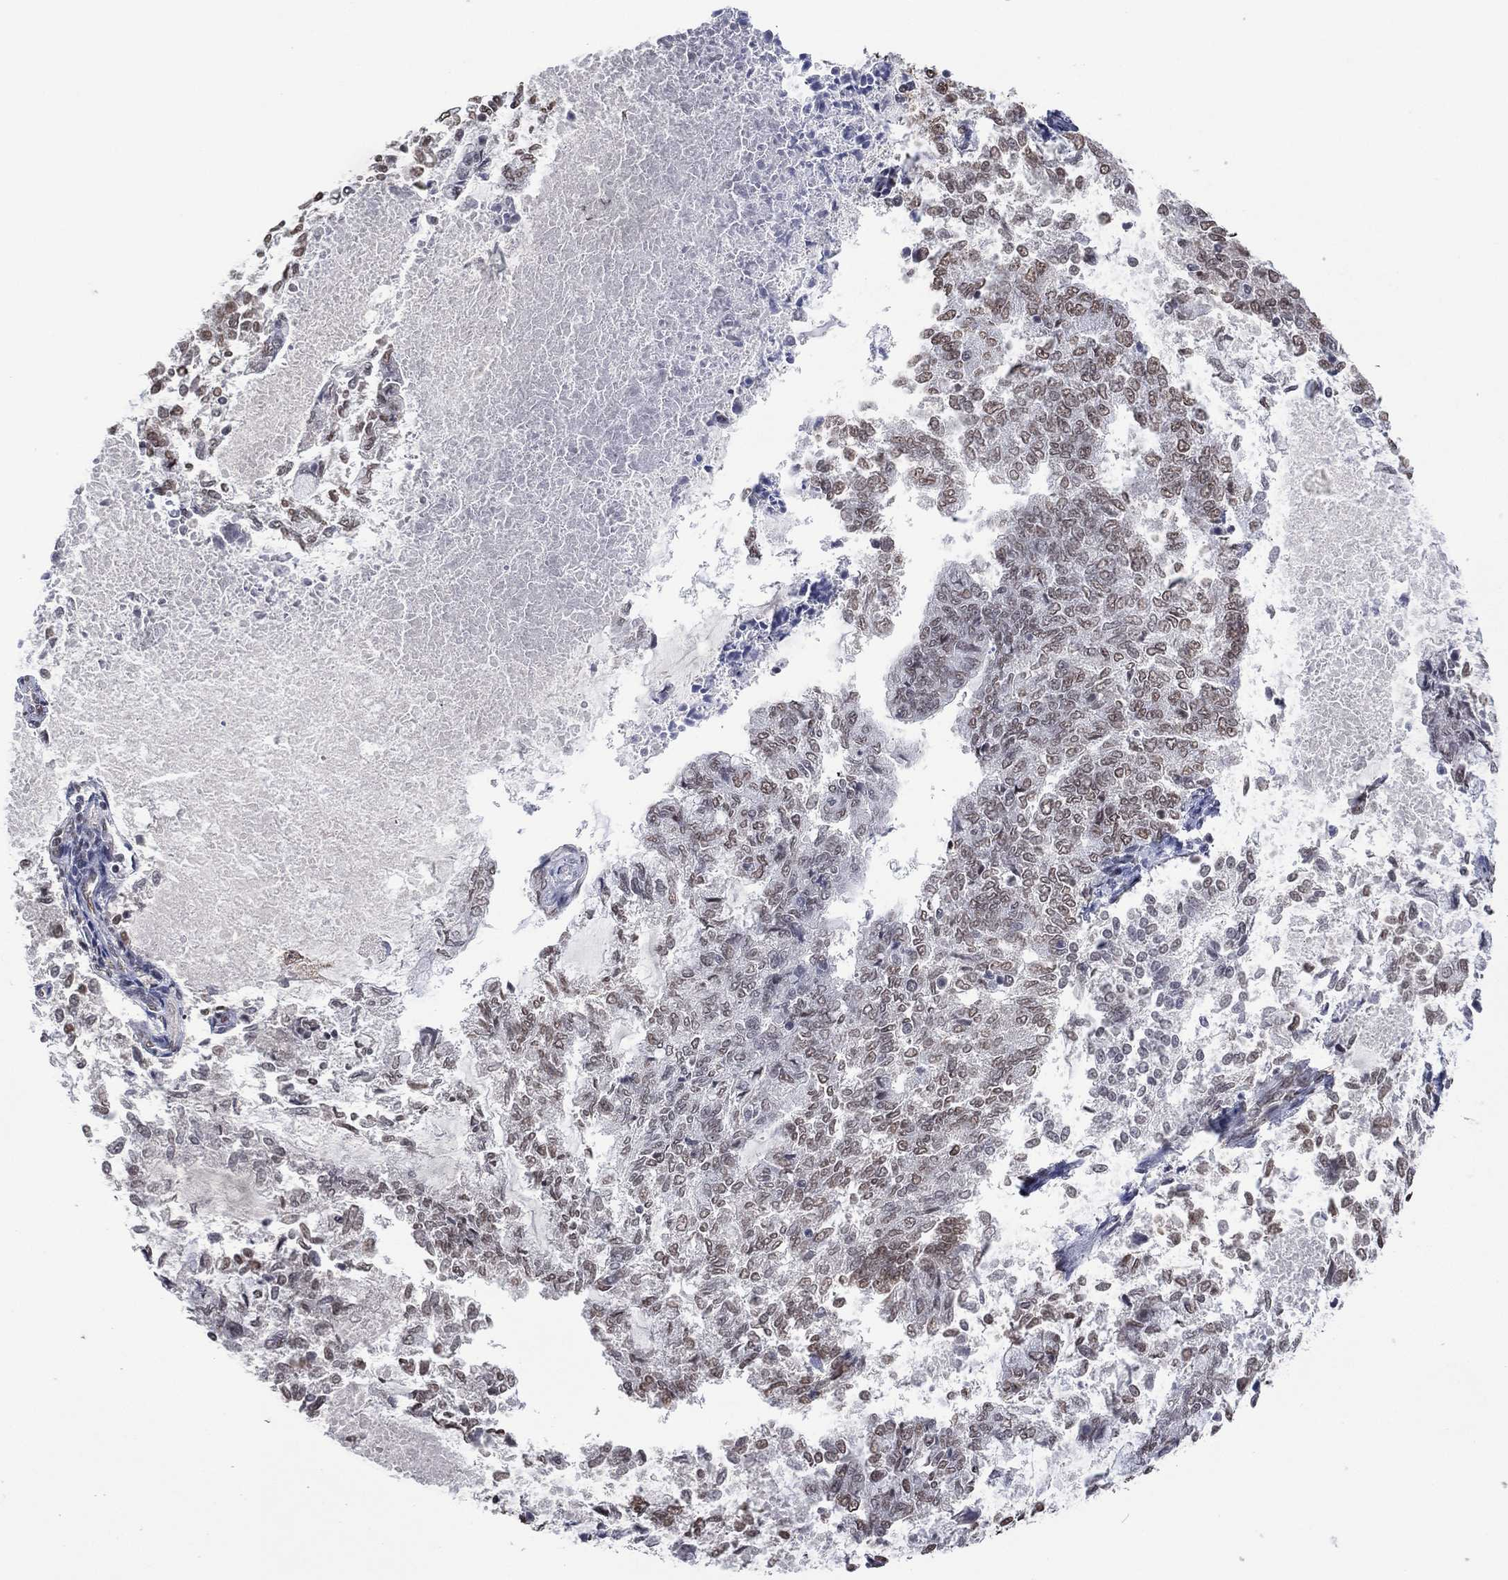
{"staining": {"intensity": "weak", "quantity": "<25%", "location": "nuclear"}, "tissue": "endometrial cancer", "cell_type": "Tumor cells", "image_type": "cancer", "snomed": [{"axis": "morphology", "description": "Adenocarcinoma, NOS"}, {"axis": "topography", "description": "Endometrium"}], "caption": "A photomicrograph of endometrial adenocarcinoma stained for a protein displays no brown staining in tumor cells. (DAB (3,3'-diaminobenzidine) IHC visualized using brightfield microscopy, high magnification).", "gene": "EHMT1", "patient": {"sex": "female", "age": 65}}